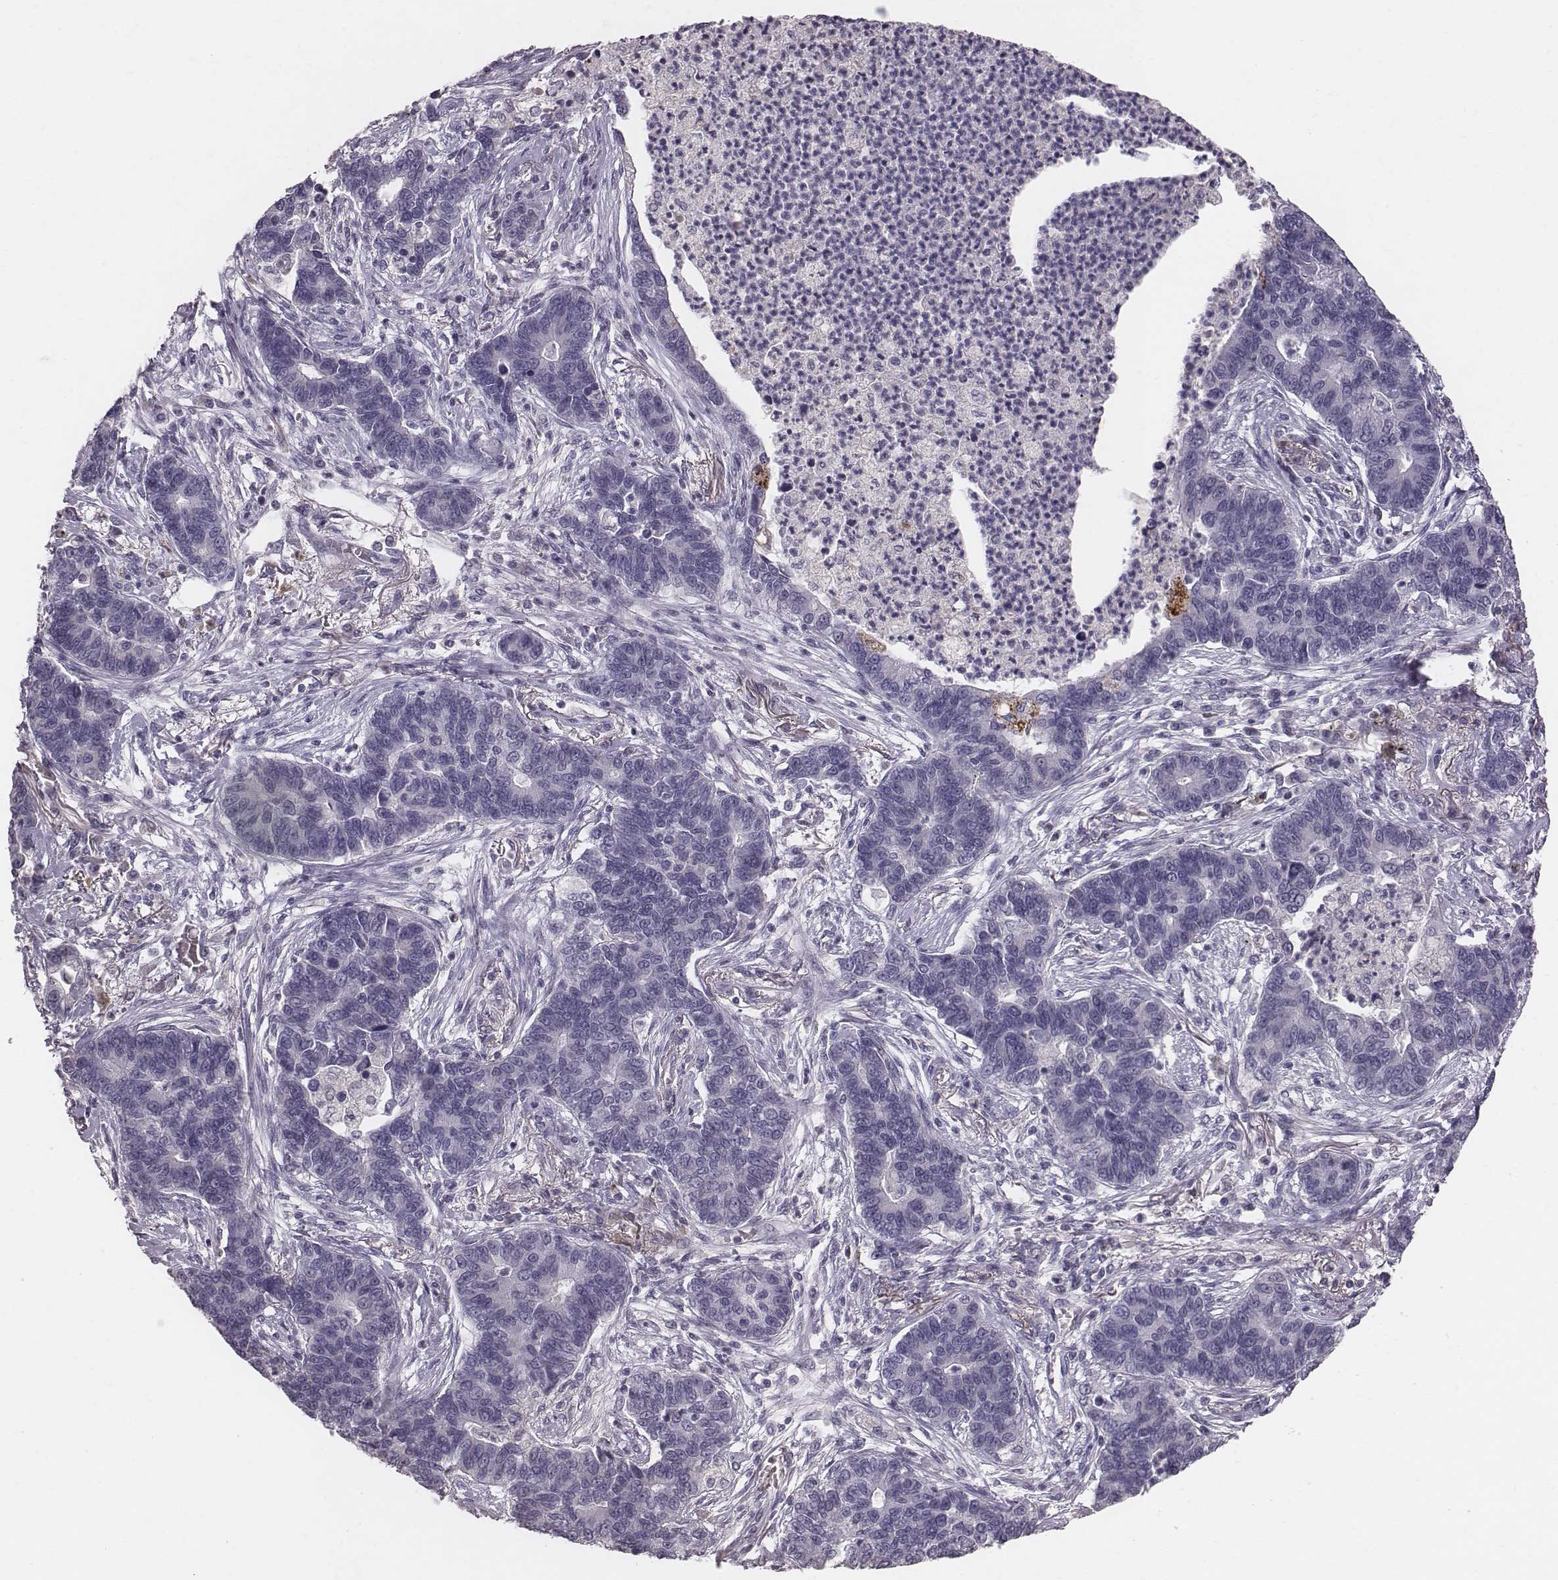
{"staining": {"intensity": "negative", "quantity": "none", "location": "none"}, "tissue": "lung cancer", "cell_type": "Tumor cells", "image_type": "cancer", "snomed": [{"axis": "morphology", "description": "Adenocarcinoma, NOS"}, {"axis": "topography", "description": "Lung"}], "caption": "Immunohistochemical staining of lung cancer (adenocarcinoma) exhibits no significant staining in tumor cells.", "gene": "CFTR", "patient": {"sex": "female", "age": 57}}